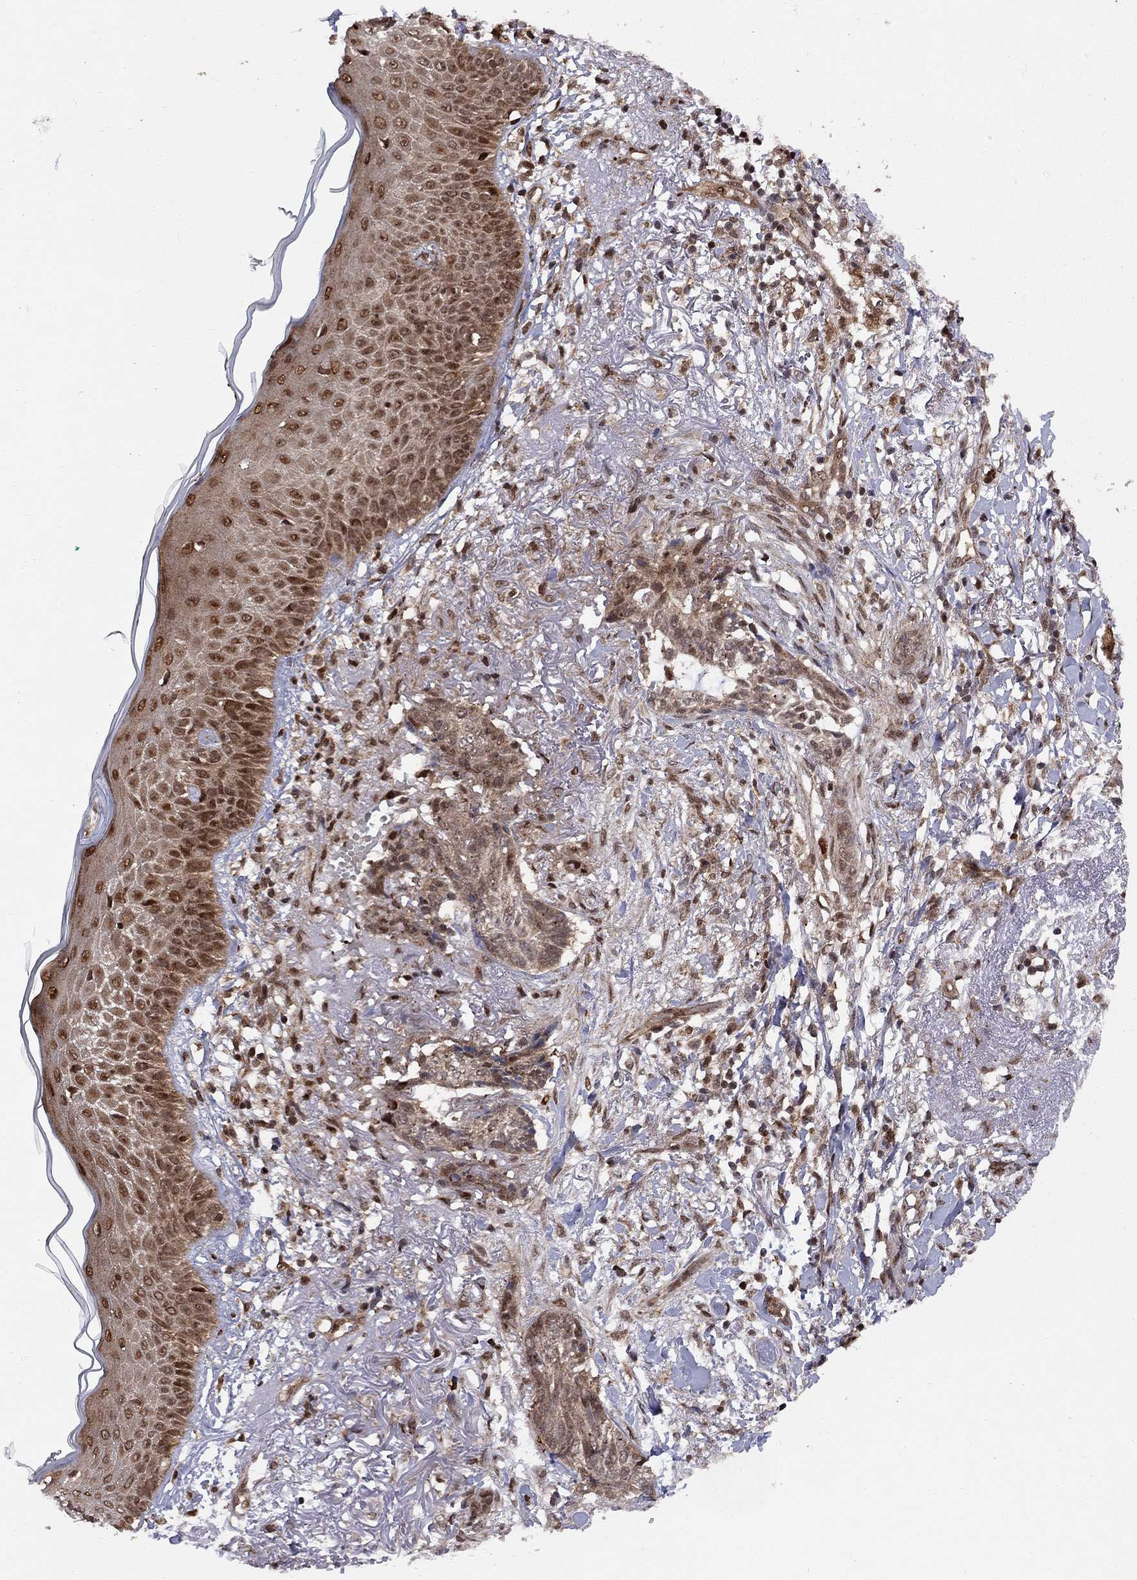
{"staining": {"intensity": "weak", "quantity": "<25%", "location": "nuclear"}, "tissue": "skin cancer", "cell_type": "Tumor cells", "image_type": "cancer", "snomed": [{"axis": "morphology", "description": "Normal tissue, NOS"}, {"axis": "morphology", "description": "Basal cell carcinoma"}, {"axis": "topography", "description": "Skin"}], "caption": "DAB (3,3'-diaminobenzidine) immunohistochemical staining of skin cancer exhibits no significant staining in tumor cells.", "gene": "ELOB", "patient": {"sex": "male", "age": 84}}